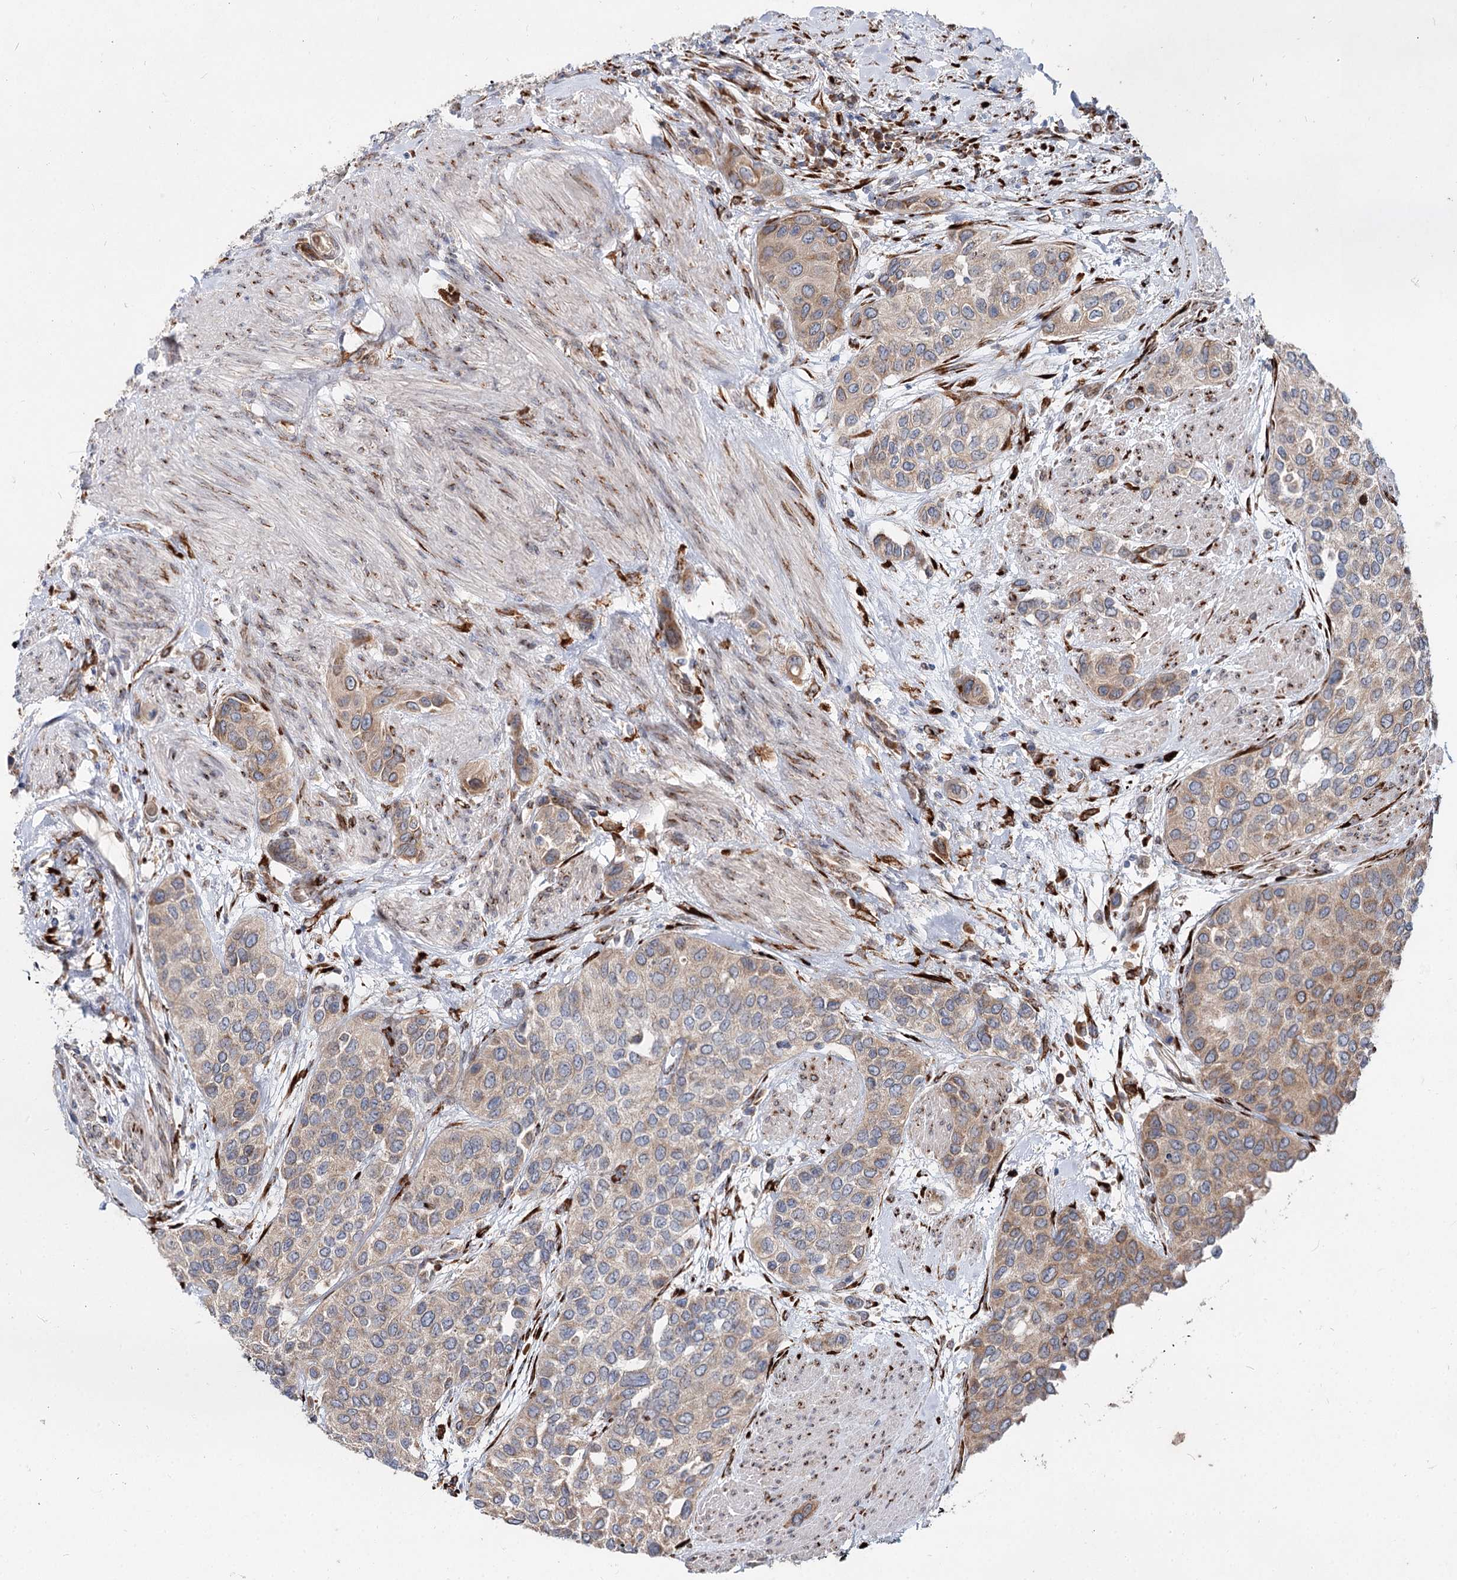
{"staining": {"intensity": "weak", "quantity": ">75%", "location": "cytoplasmic/membranous"}, "tissue": "urothelial cancer", "cell_type": "Tumor cells", "image_type": "cancer", "snomed": [{"axis": "morphology", "description": "Normal tissue, NOS"}, {"axis": "morphology", "description": "Urothelial carcinoma, High grade"}, {"axis": "topography", "description": "Vascular tissue"}, {"axis": "topography", "description": "Urinary bladder"}], "caption": "This image displays immunohistochemistry staining of urothelial cancer, with low weak cytoplasmic/membranous expression in about >75% of tumor cells.", "gene": "SPART", "patient": {"sex": "female", "age": 56}}